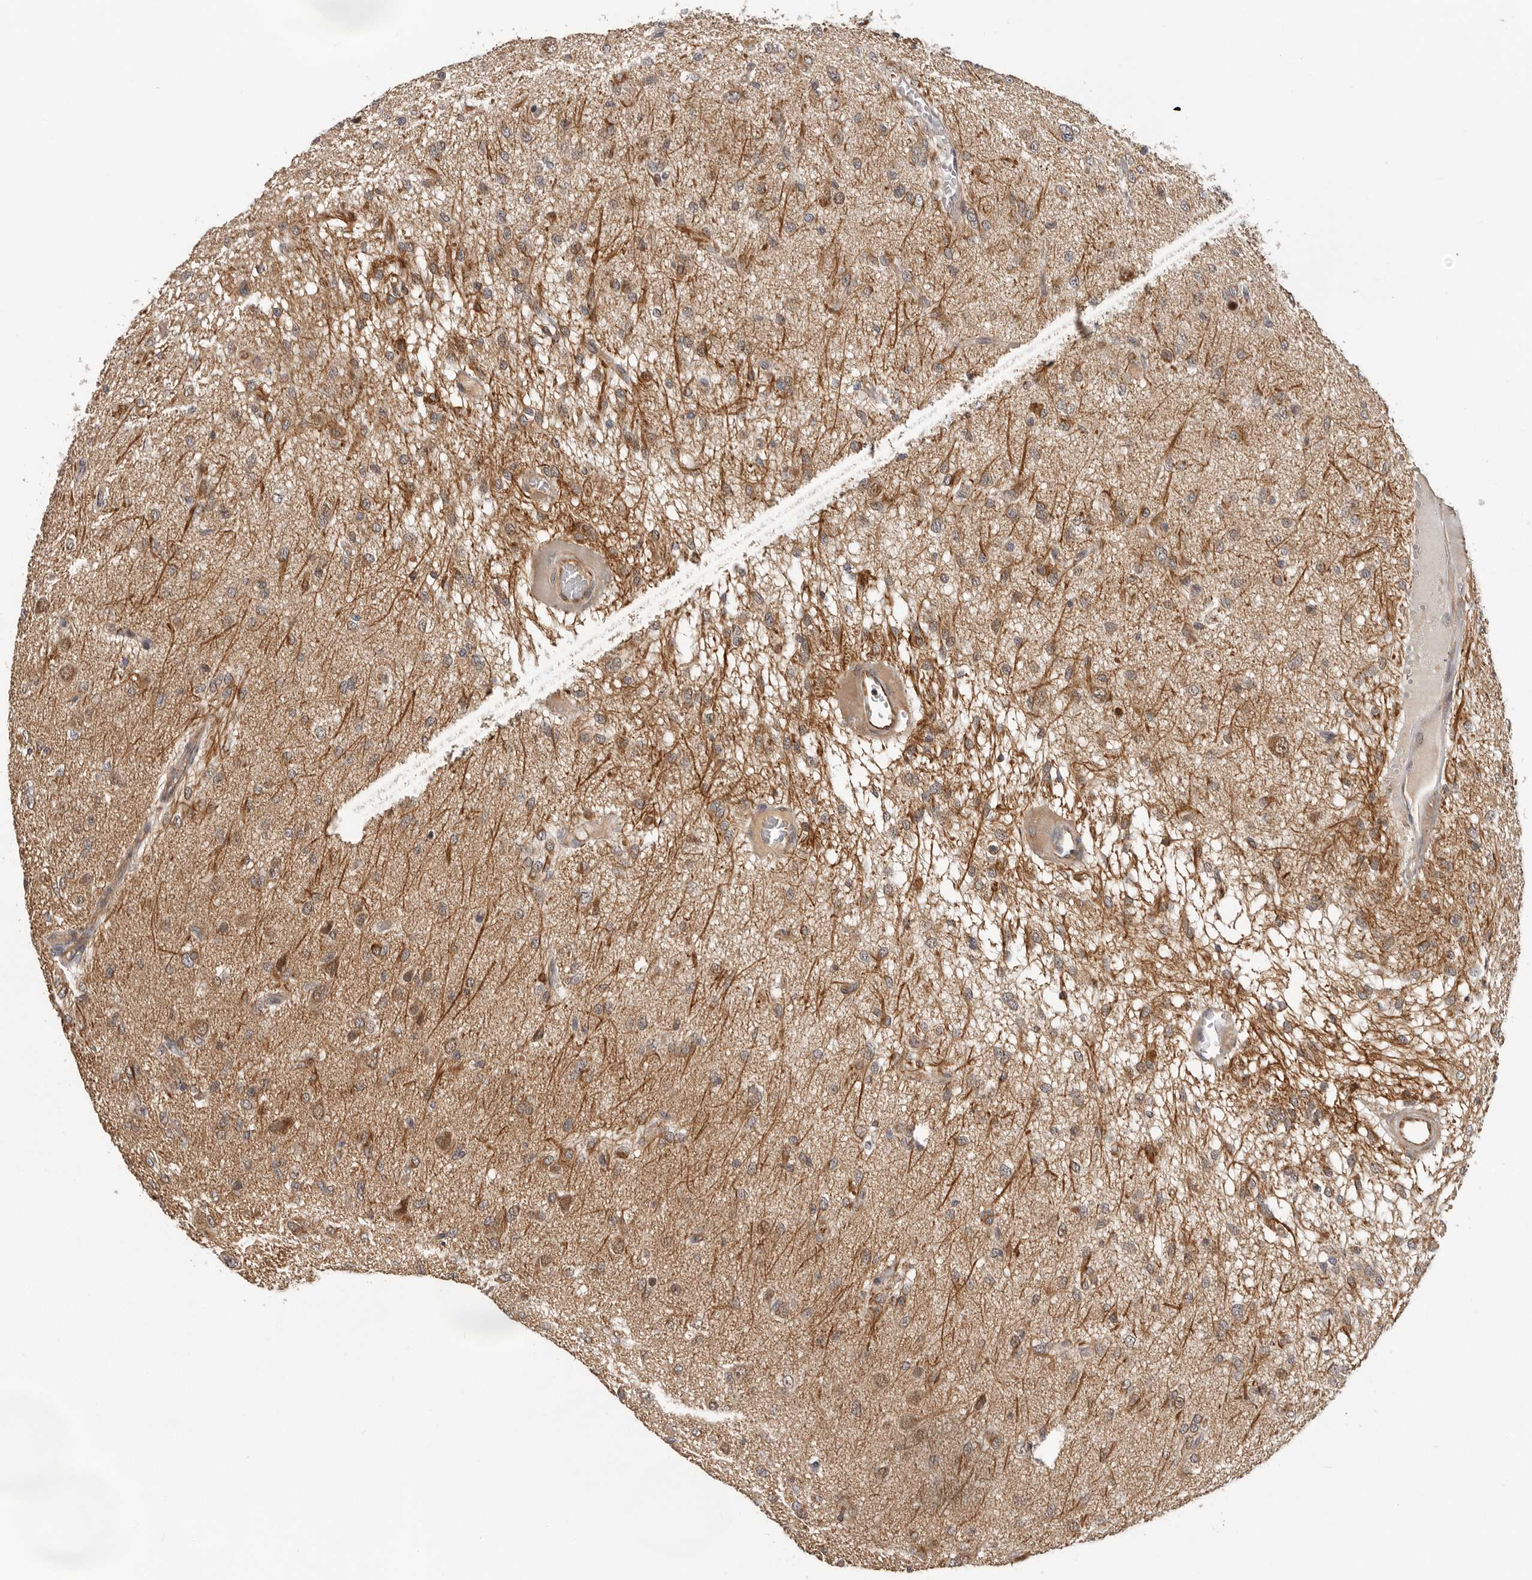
{"staining": {"intensity": "weak", "quantity": "25%-75%", "location": "cytoplasmic/membranous"}, "tissue": "glioma", "cell_type": "Tumor cells", "image_type": "cancer", "snomed": [{"axis": "morphology", "description": "Glioma, malignant, High grade"}, {"axis": "topography", "description": "Brain"}], "caption": "An immunohistochemistry (IHC) micrograph of neoplastic tissue is shown. Protein staining in brown shows weak cytoplasmic/membranous positivity in malignant glioma (high-grade) within tumor cells. Immunohistochemistry stains the protein in brown and the nuclei are stained blue.", "gene": "RNF157", "patient": {"sex": "female", "age": 59}}